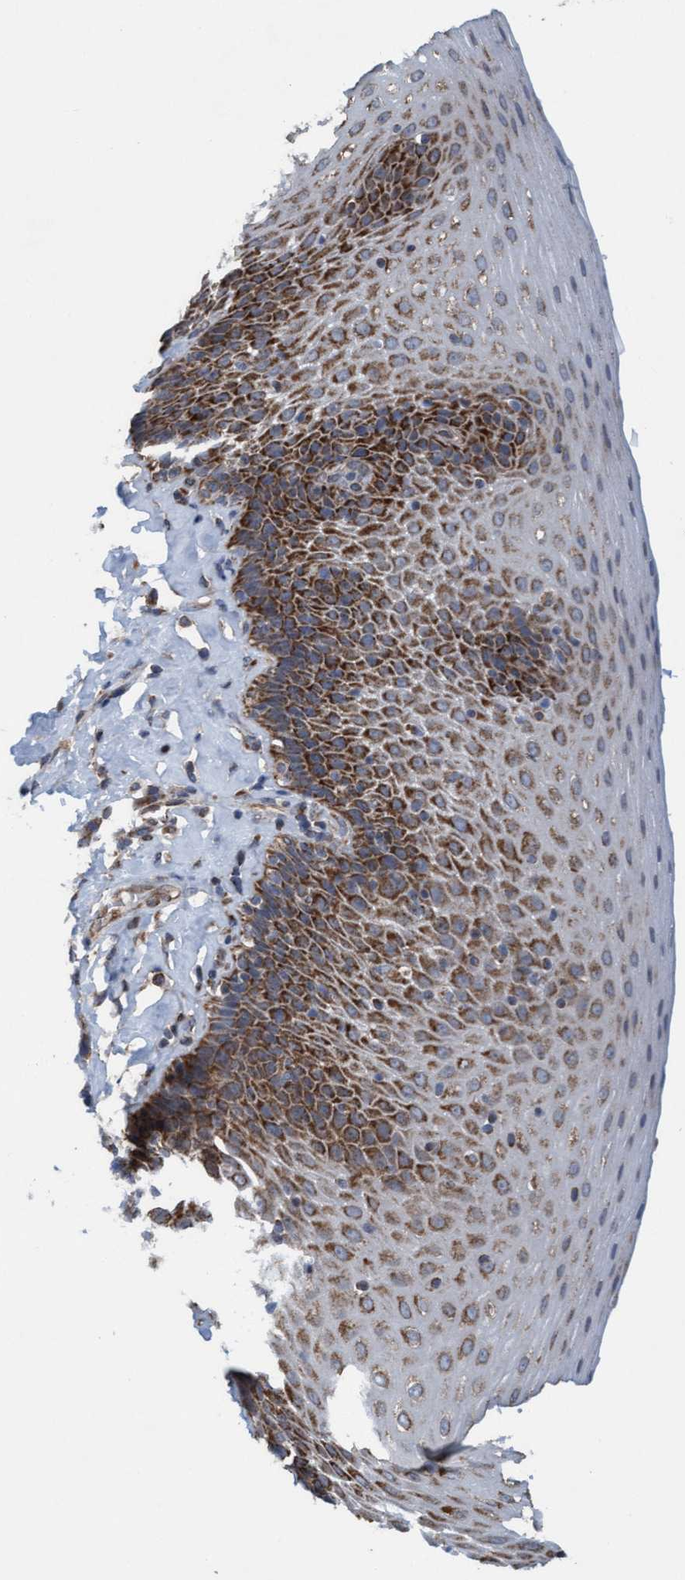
{"staining": {"intensity": "strong", "quantity": "25%-75%", "location": "cytoplasmic/membranous"}, "tissue": "esophagus", "cell_type": "Squamous epithelial cells", "image_type": "normal", "snomed": [{"axis": "morphology", "description": "Normal tissue, NOS"}, {"axis": "topography", "description": "Esophagus"}], "caption": "Squamous epithelial cells display high levels of strong cytoplasmic/membranous positivity in about 25%-75% of cells in normal esophagus.", "gene": "MRPS23", "patient": {"sex": "female", "age": 61}}